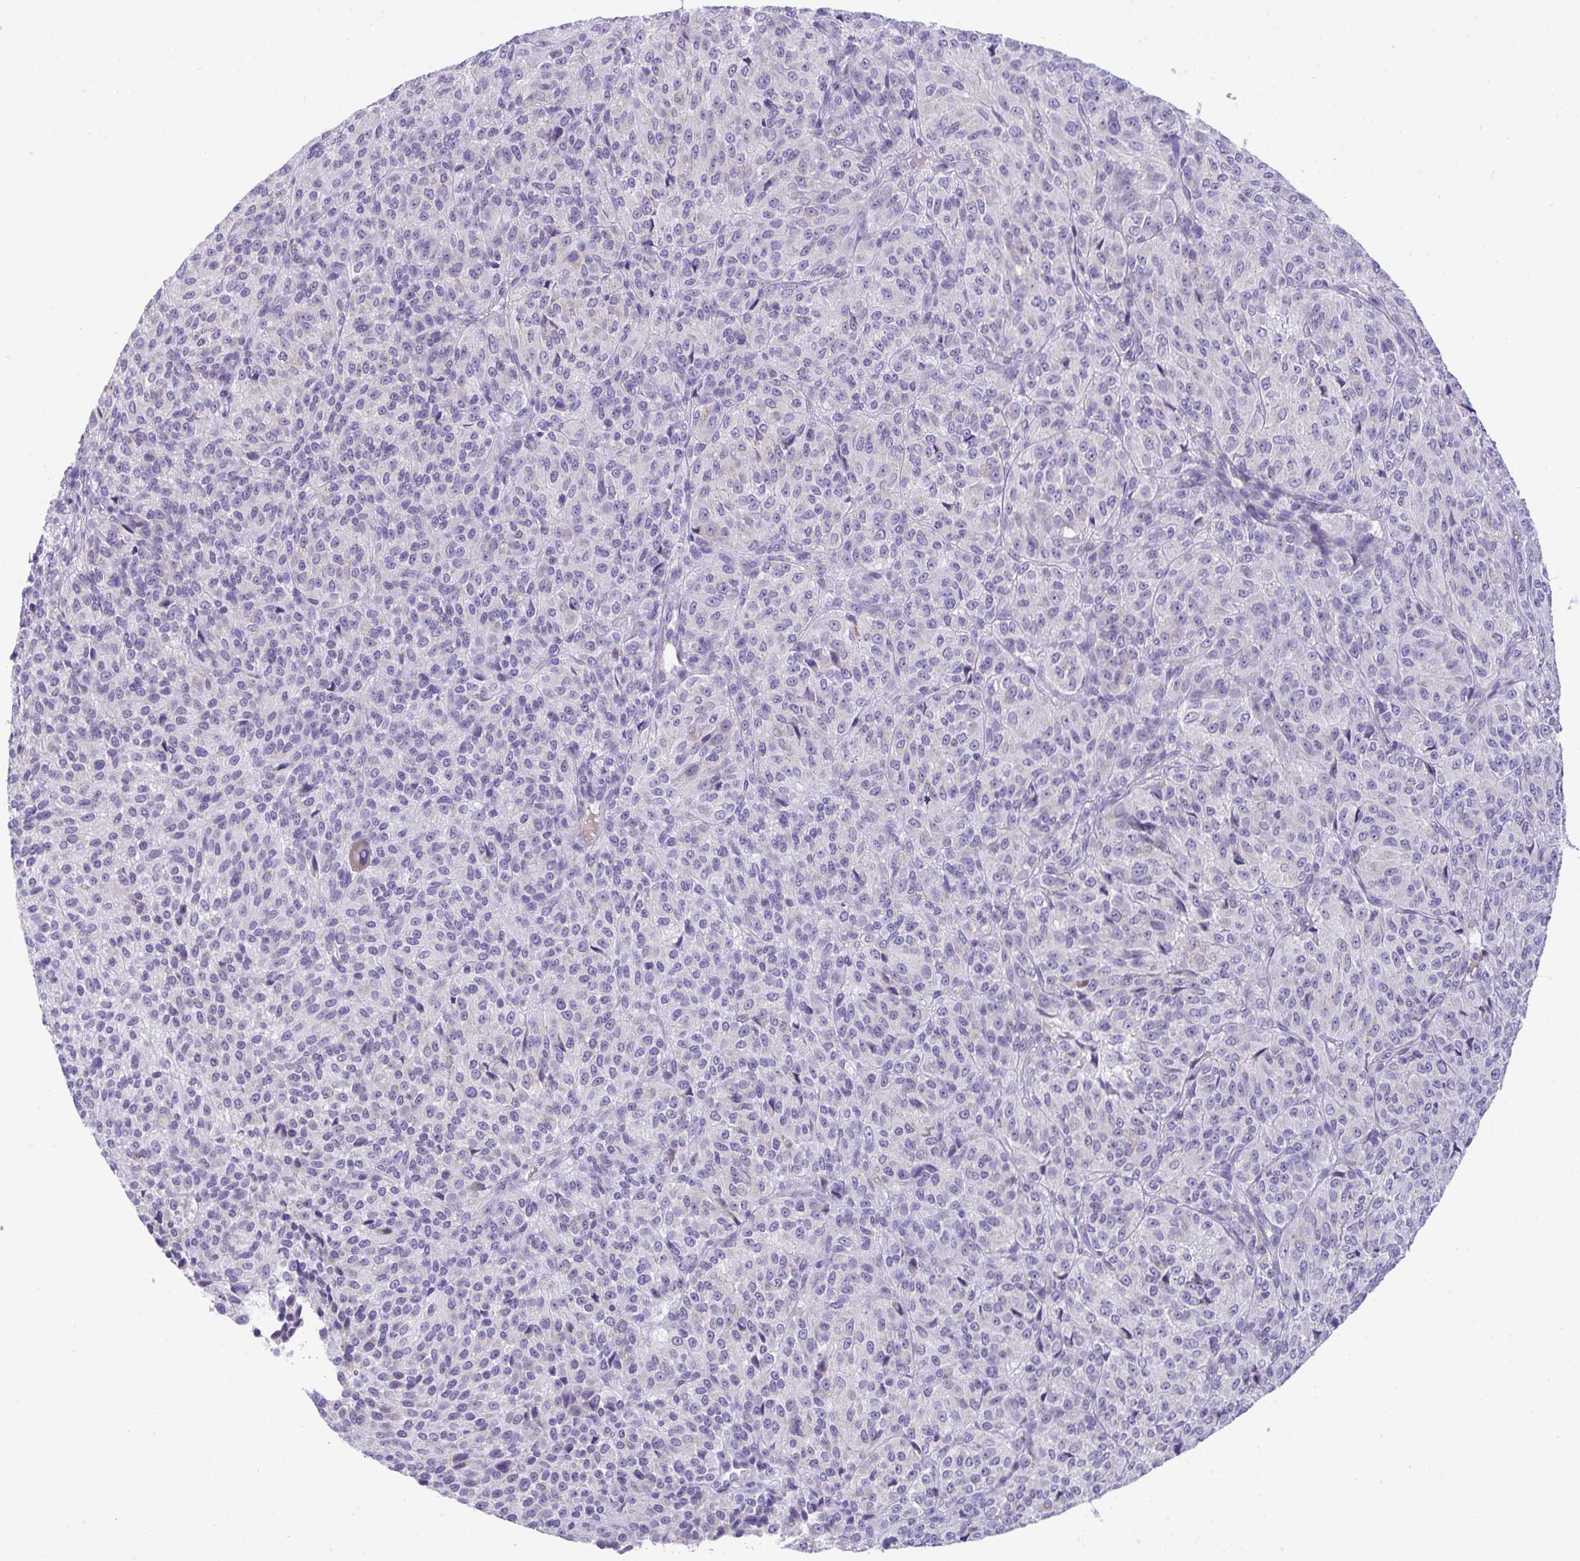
{"staining": {"intensity": "negative", "quantity": "none", "location": "none"}, "tissue": "melanoma", "cell_type": "Tumor cells", "image_type": "cancer", "snomed": [{"axis": "morphology", "description": "Malignant melanoma, Metastatic site"}, {"axis": "topography", "description": "Brain"}], "caption": "Immunohistochemistry (IHC) histopathology image of human melanoma stained for a protein (brown), which reveals no staining in tumor cells.", "gene": "PLA2G12B", "patient": {"sex": "female", "age": 56}}